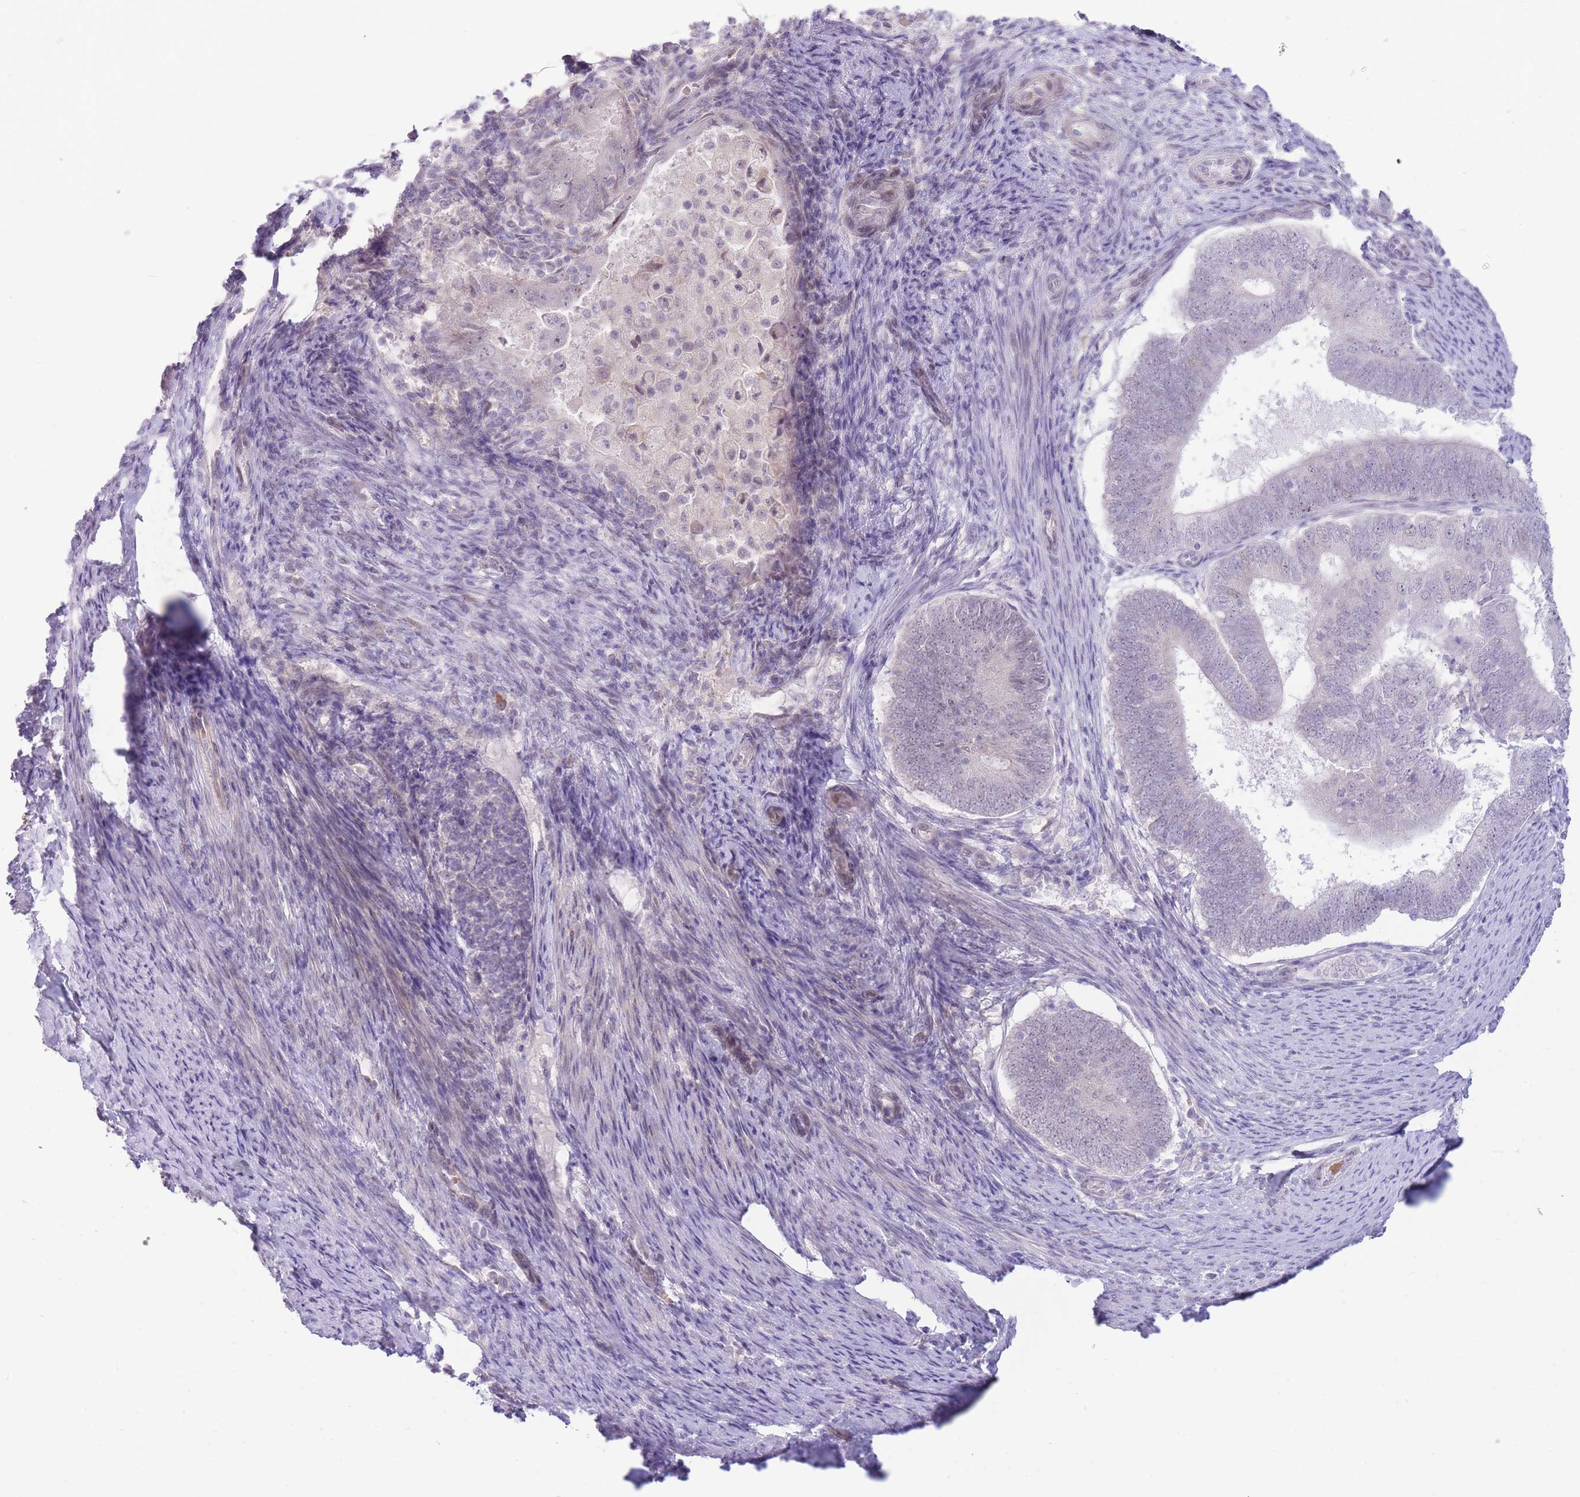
{"staining": {"intensity": "negative", "quantity": "none", "location": "none"}, "tissue": "endometrial cancer", "cell_type": "Tumor cells", "image_type": "cancer", "snomed": [{"axis": "morphology", "description": "Adenocarcinoma, NOS"}, {"axis": "topography", "description": "Endometrium"}], "caption": "The image demonstrates no staining of tumor cells in endometrial cancer.", "gene": "FBXO46", "patient": {"sex": "female", "age": 70}}